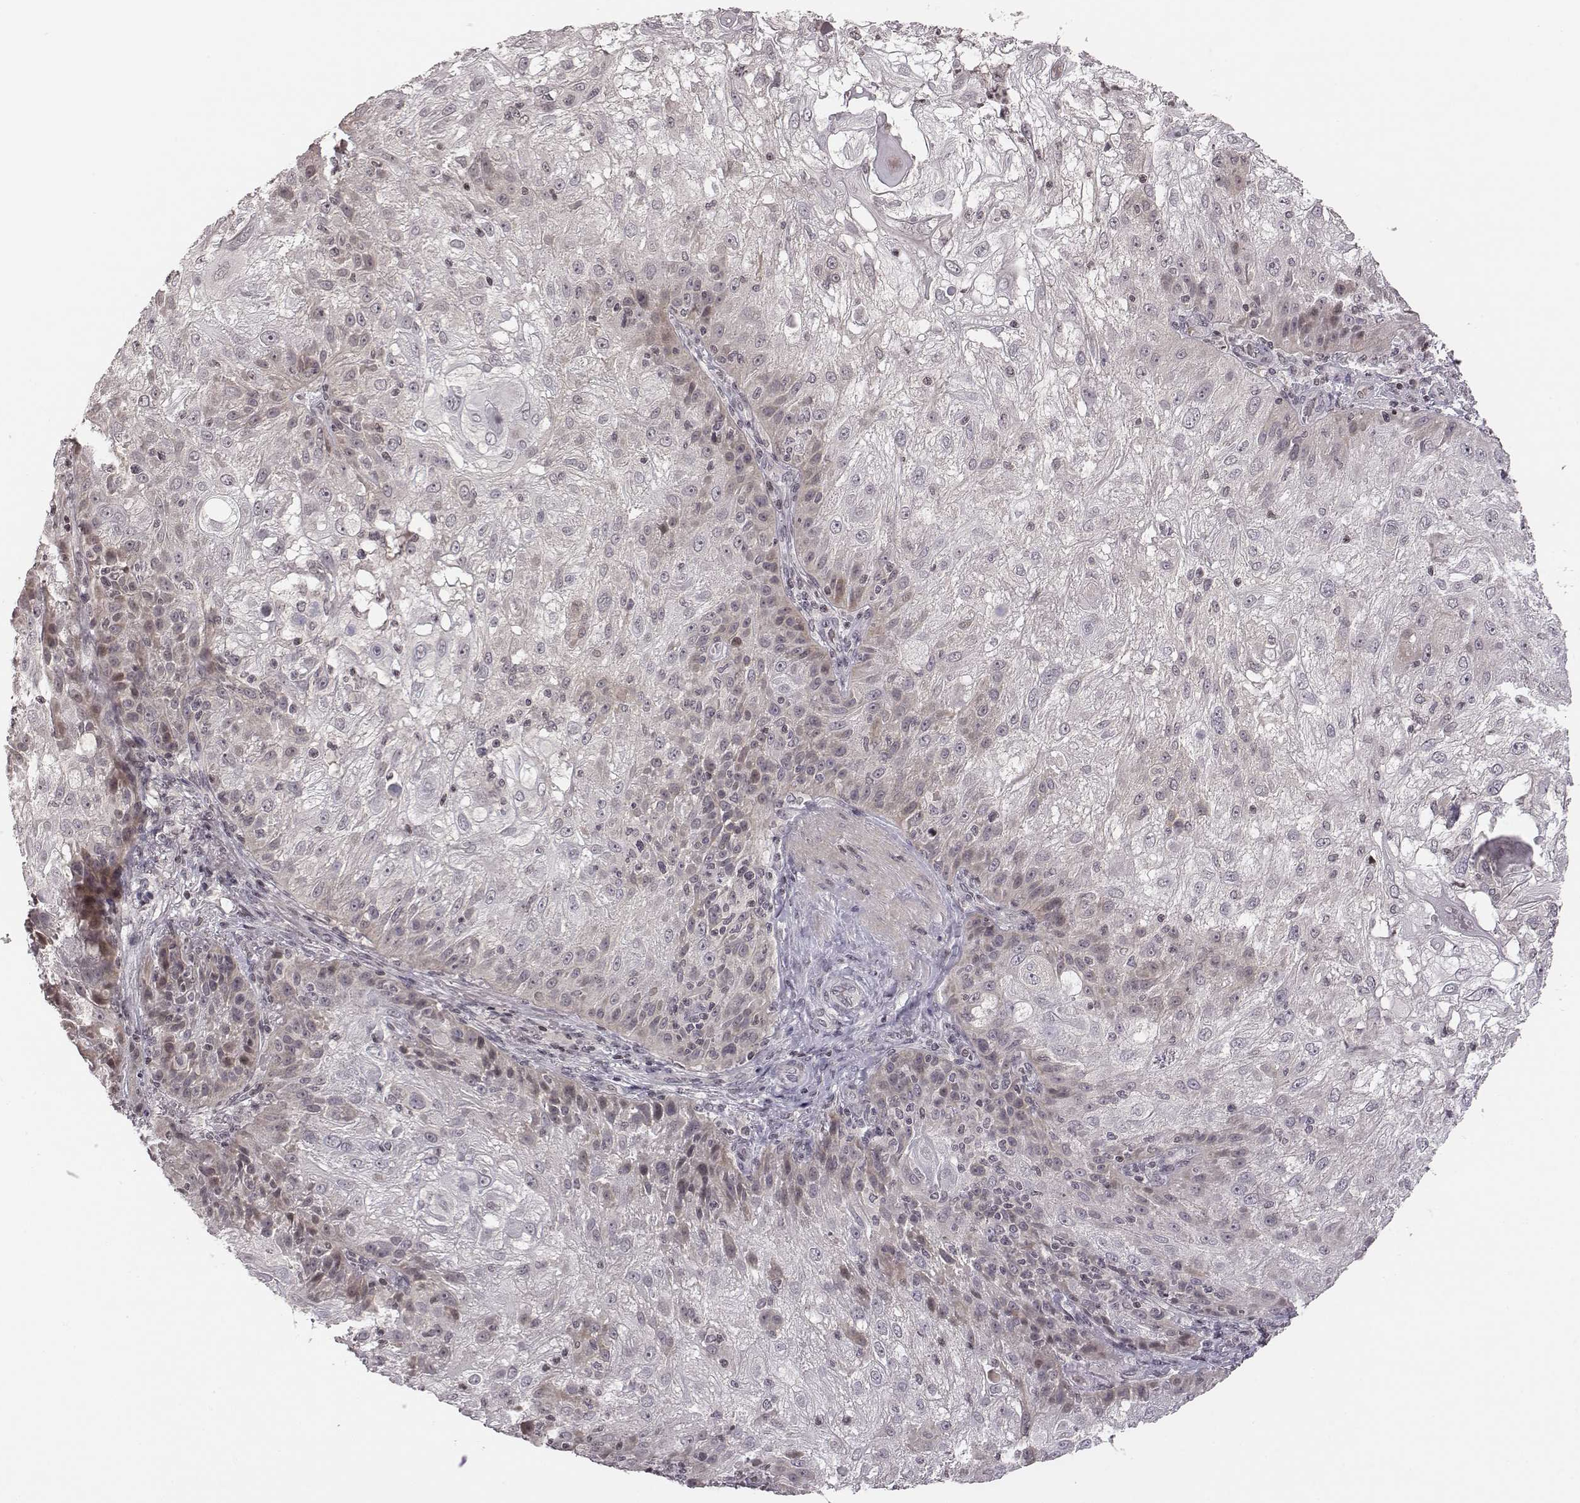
{"staining": {"intensity": "negative", "quantity": "none", "location": "none"}, "tissue": "skin cancer", "cell_type": "Tumor cells", "image_type": "cancer", "snomed": [{"axis": "morphology", "description": "Normal tissue, NOS"}, {"axis": "morphology", "description": "Squamous cell carcinoma, NOS"}, {"axis": "topography", "description": "Skin"}], "caption": "Tumor cells are negative for protein expression in human skin cancer.", "gene": "GRM4", "patient": {"sex": "female", "age": 83}}